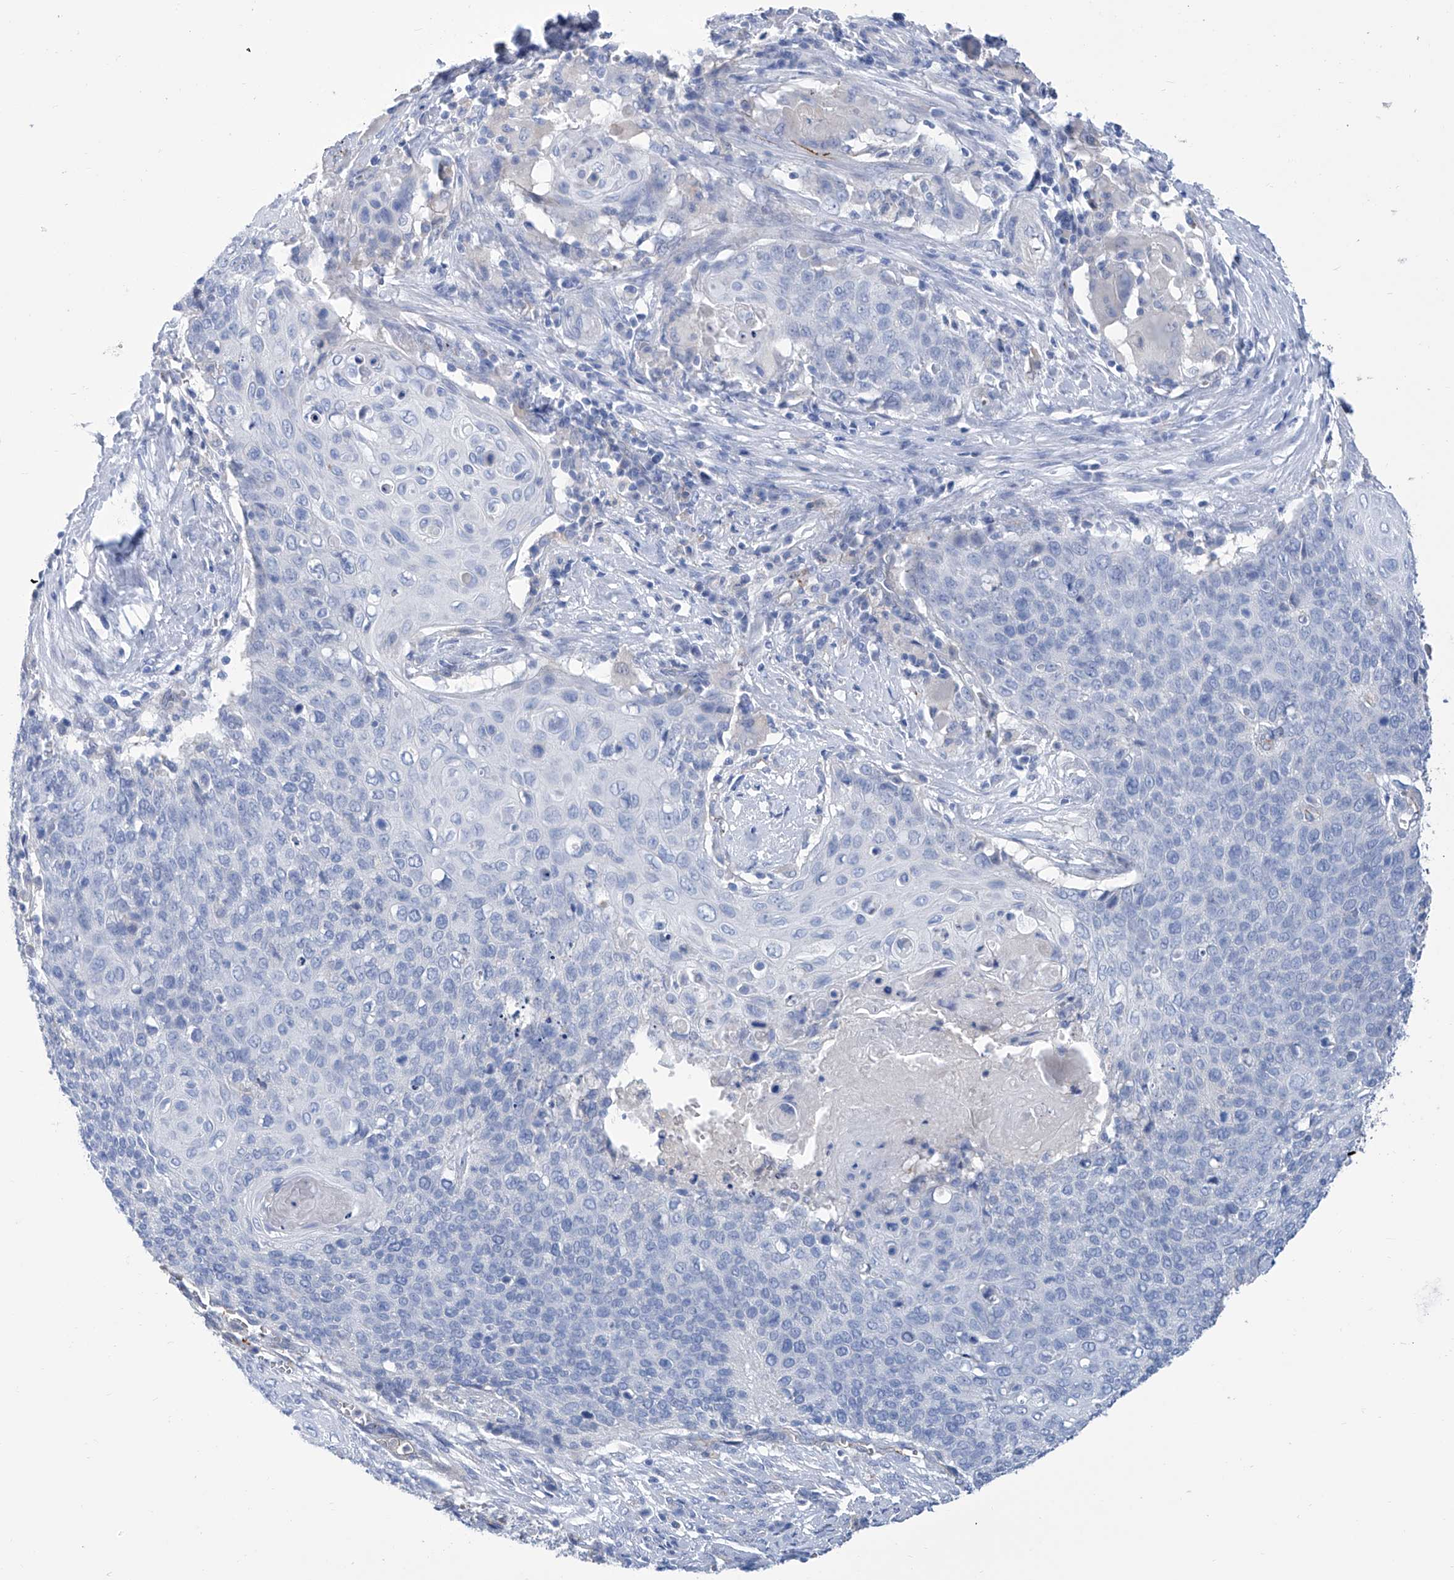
{"staining": {"intensity": "negative", "quantity": "none", "location": "none"}, "tissue": "cervical cancer", "cell_type": "Tumor cells", "image_type": "cancer", "snomed": [{"axis": "morphology", "description": "Squamous cell carcinoma, NOS"}, {"axis": "topography", "description": "Cervix"}], "caption": "This photomicrograph is of cervical squamous cell carcinoma stained with IHC to label a protein in brown with the nuclei are counter-stained blue. There is no staining in tumor cells. The staining is performed using DAB (3,3'-diaminobenzidine) brown chromogen with nuclei counter-stained in using hematoxylin.", "gene": "SMS", "patient": {"sex": "female", "age": 39}}